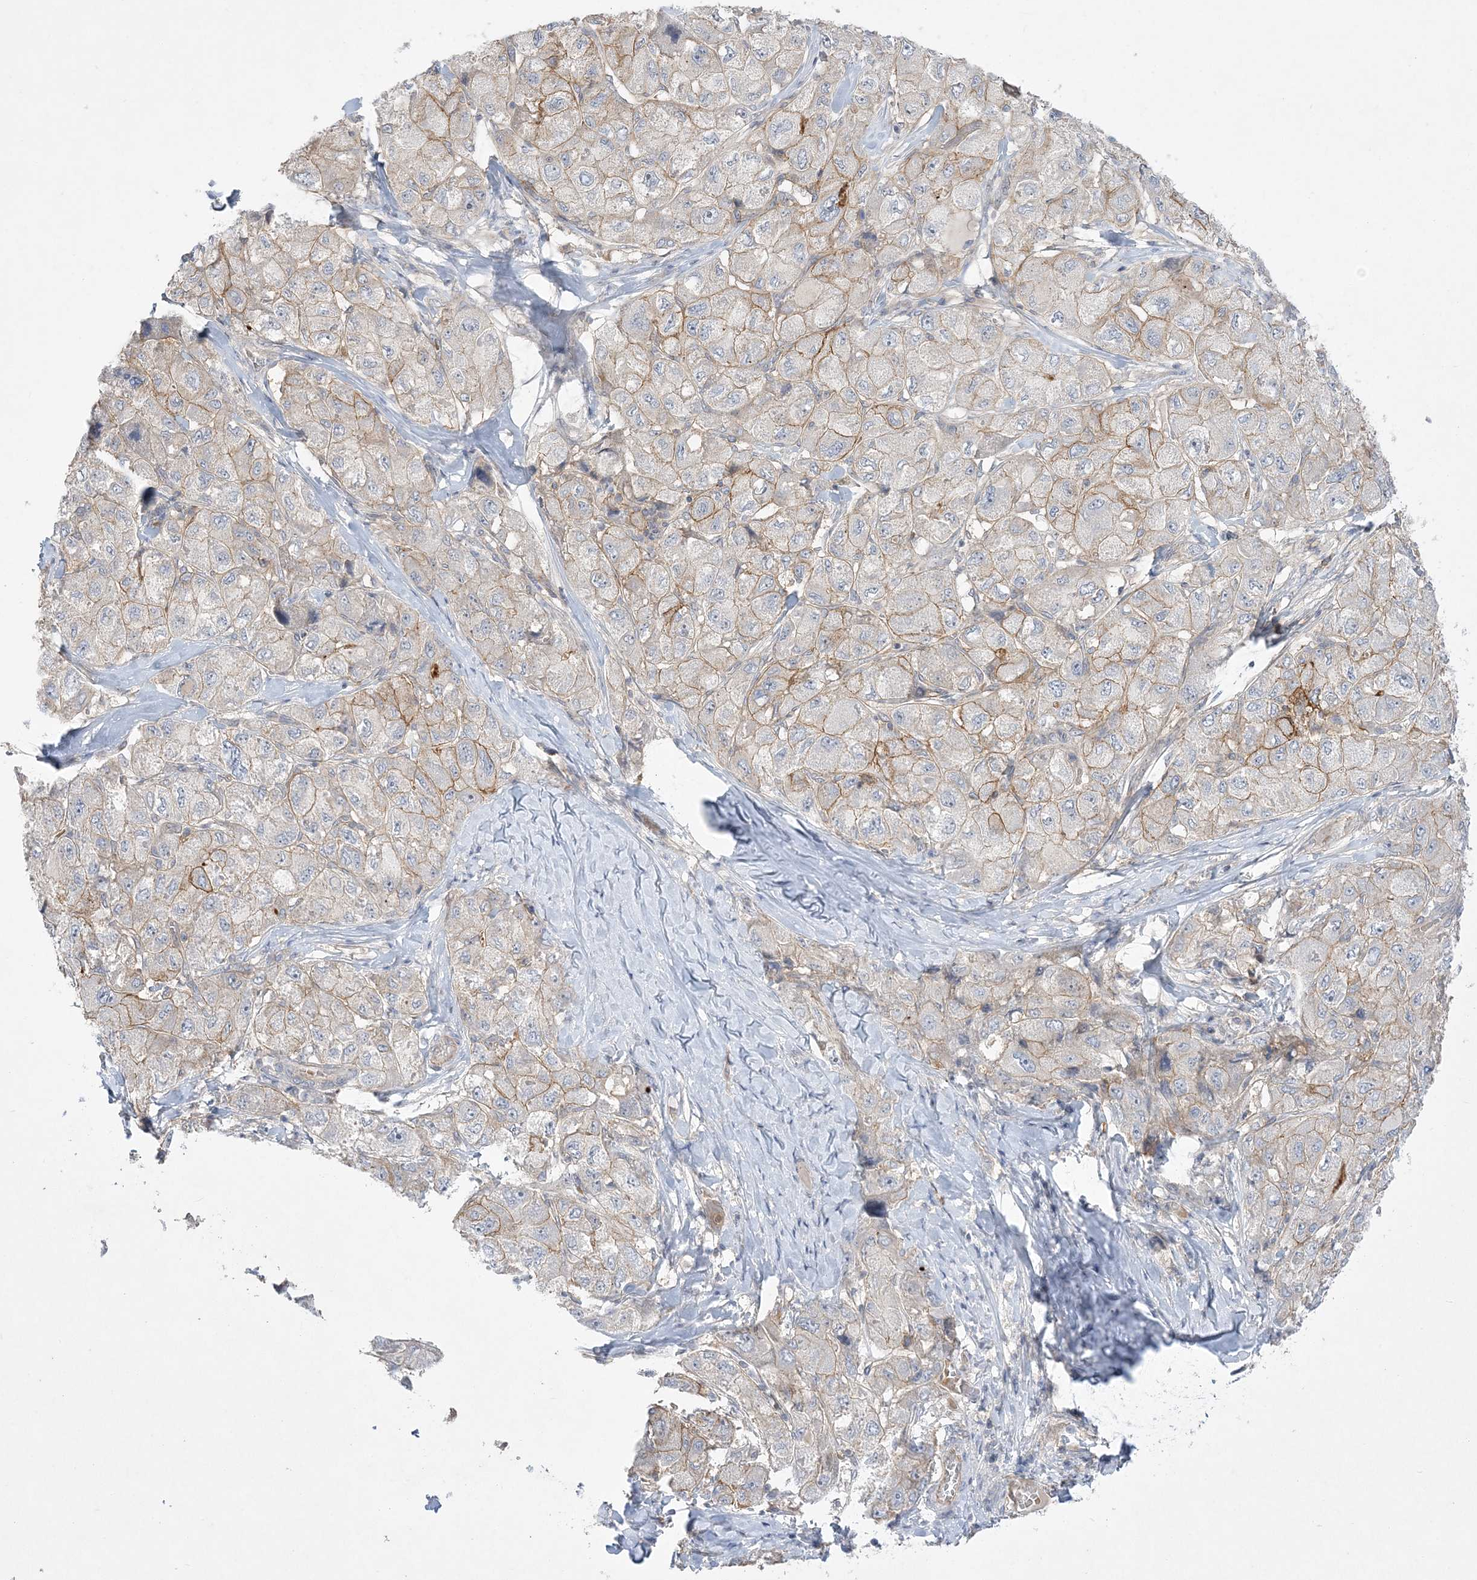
{"staining": {"intensity": "moderate", "quantity": "25%-75%", "location": "cytoplasmic/membranous"}, "tissue": "liver cancer", "cell_type": "Tumor cells", "image_type": "cancer", "snomed": [{"axis": "morphology", "description": "Carcinoma, Hepatocellular, NOS"}, {"axis": "topography", "description": "Liver"}], "caption": "Human liver cancer stained for a protein (brown) demonstrates moderate cytoplasmic/membranous positive staining in about 25%-75% of tumor cells.", "gene": "ADAMTS12", "patient": {"sex": "male", "age": 80}}